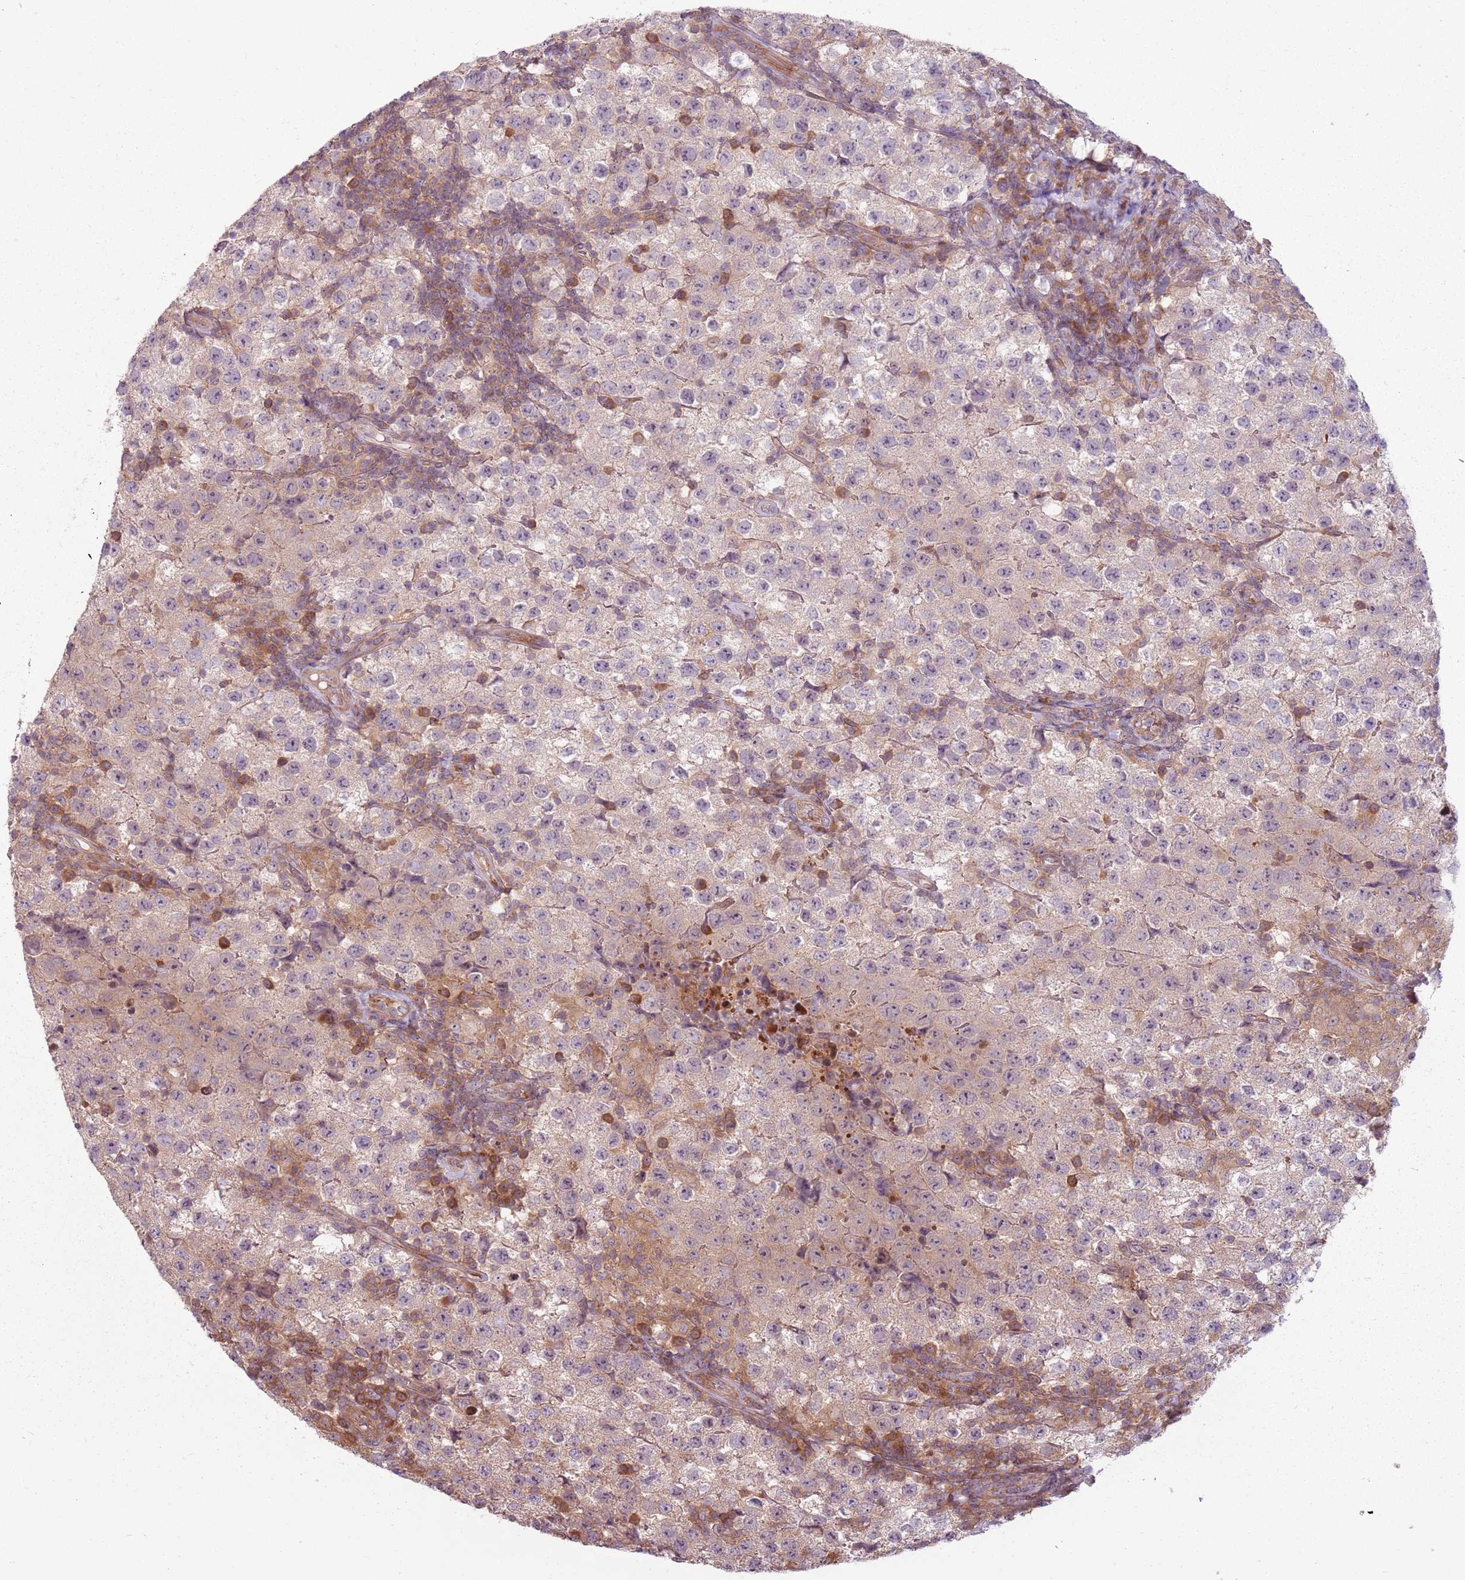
{"staining": {"intensity": "weak", "quantity": "<25%", "location": "cytoplasmic/membranous,nuclear"}, "tissue": "testis cancer", "cell_type": "Tumor cells", "image_type": "cancer", "snomed": [{"axis": "morphology", "description": "Seminoma, NOS"}, {"axis": "morphology", "description": "Carcinoma, Embryonal, NOS"}, {"axis": "topography", "description": "Testis"}], "caption": "High magnification brightfield microscopy of testis cancer (seminoma) stained with DAB (brown) and counterstained with hematoxylin (blue): tumor cells show no significant positivity.", "gene": "RPL21", "patient": {"sex": "male", "age": 41}}